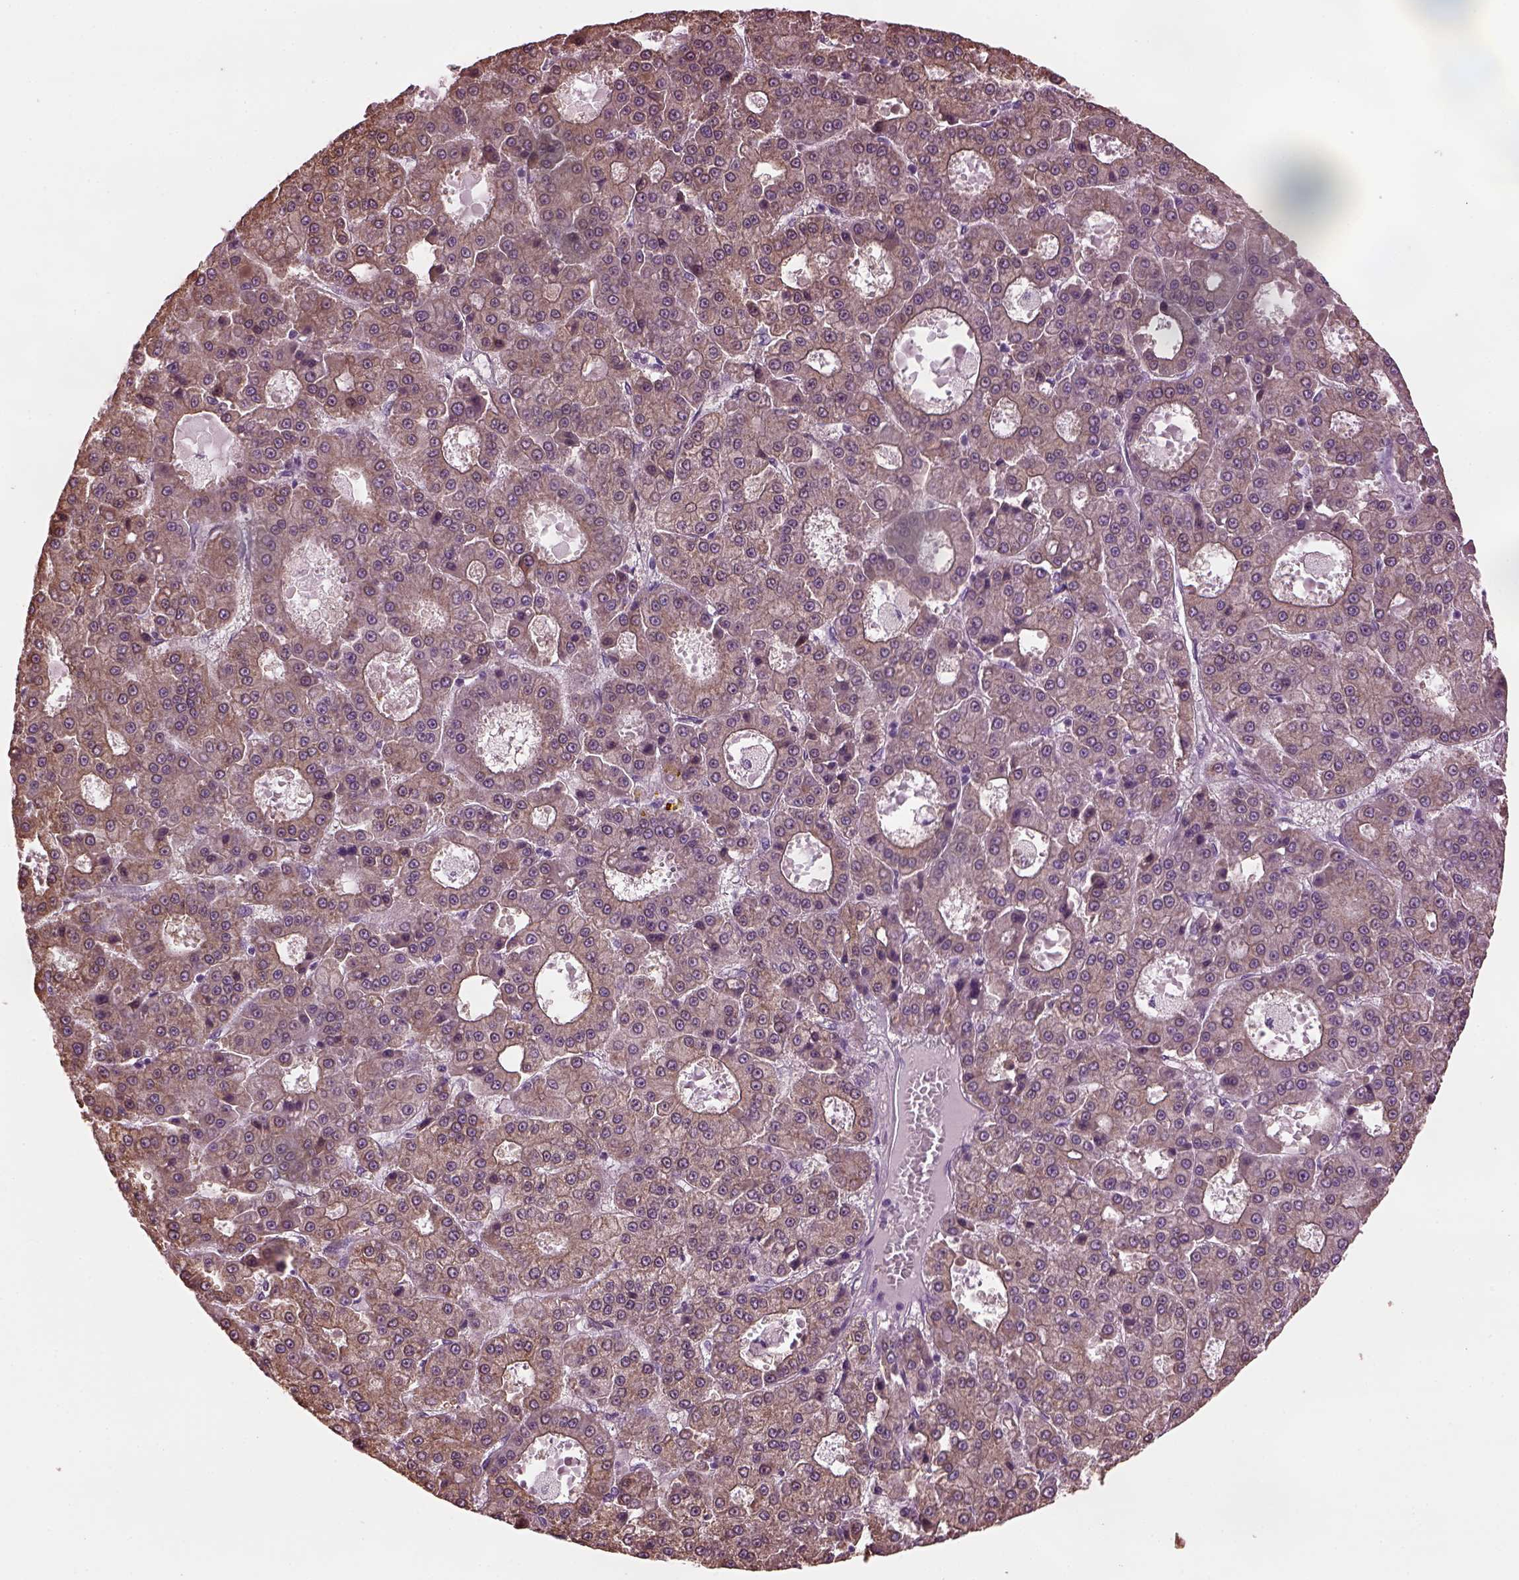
{"staining": {"intensity": "moderate", "quantity": ">75%", "location": "cytoplasmic/membranous"}, "tissue": "liver cancer", "cell_type": "Tumor cells", "image_type": "cancer", "snomed": [{"axis": "morphology", "description": "Carcinoma, Hepatocellular, NOS"}, {"axis": "topography", "description": "Liver"}], "caption": "This is a histology image of immunohistochemistry (IHC) staining of liver hepatocellular carcinoma, which shows moderate staining in the cytoplasmic/membranous of tumor cells.", "gene": "SLC6A17", "patient": {"sex": "male", "age": 70}}